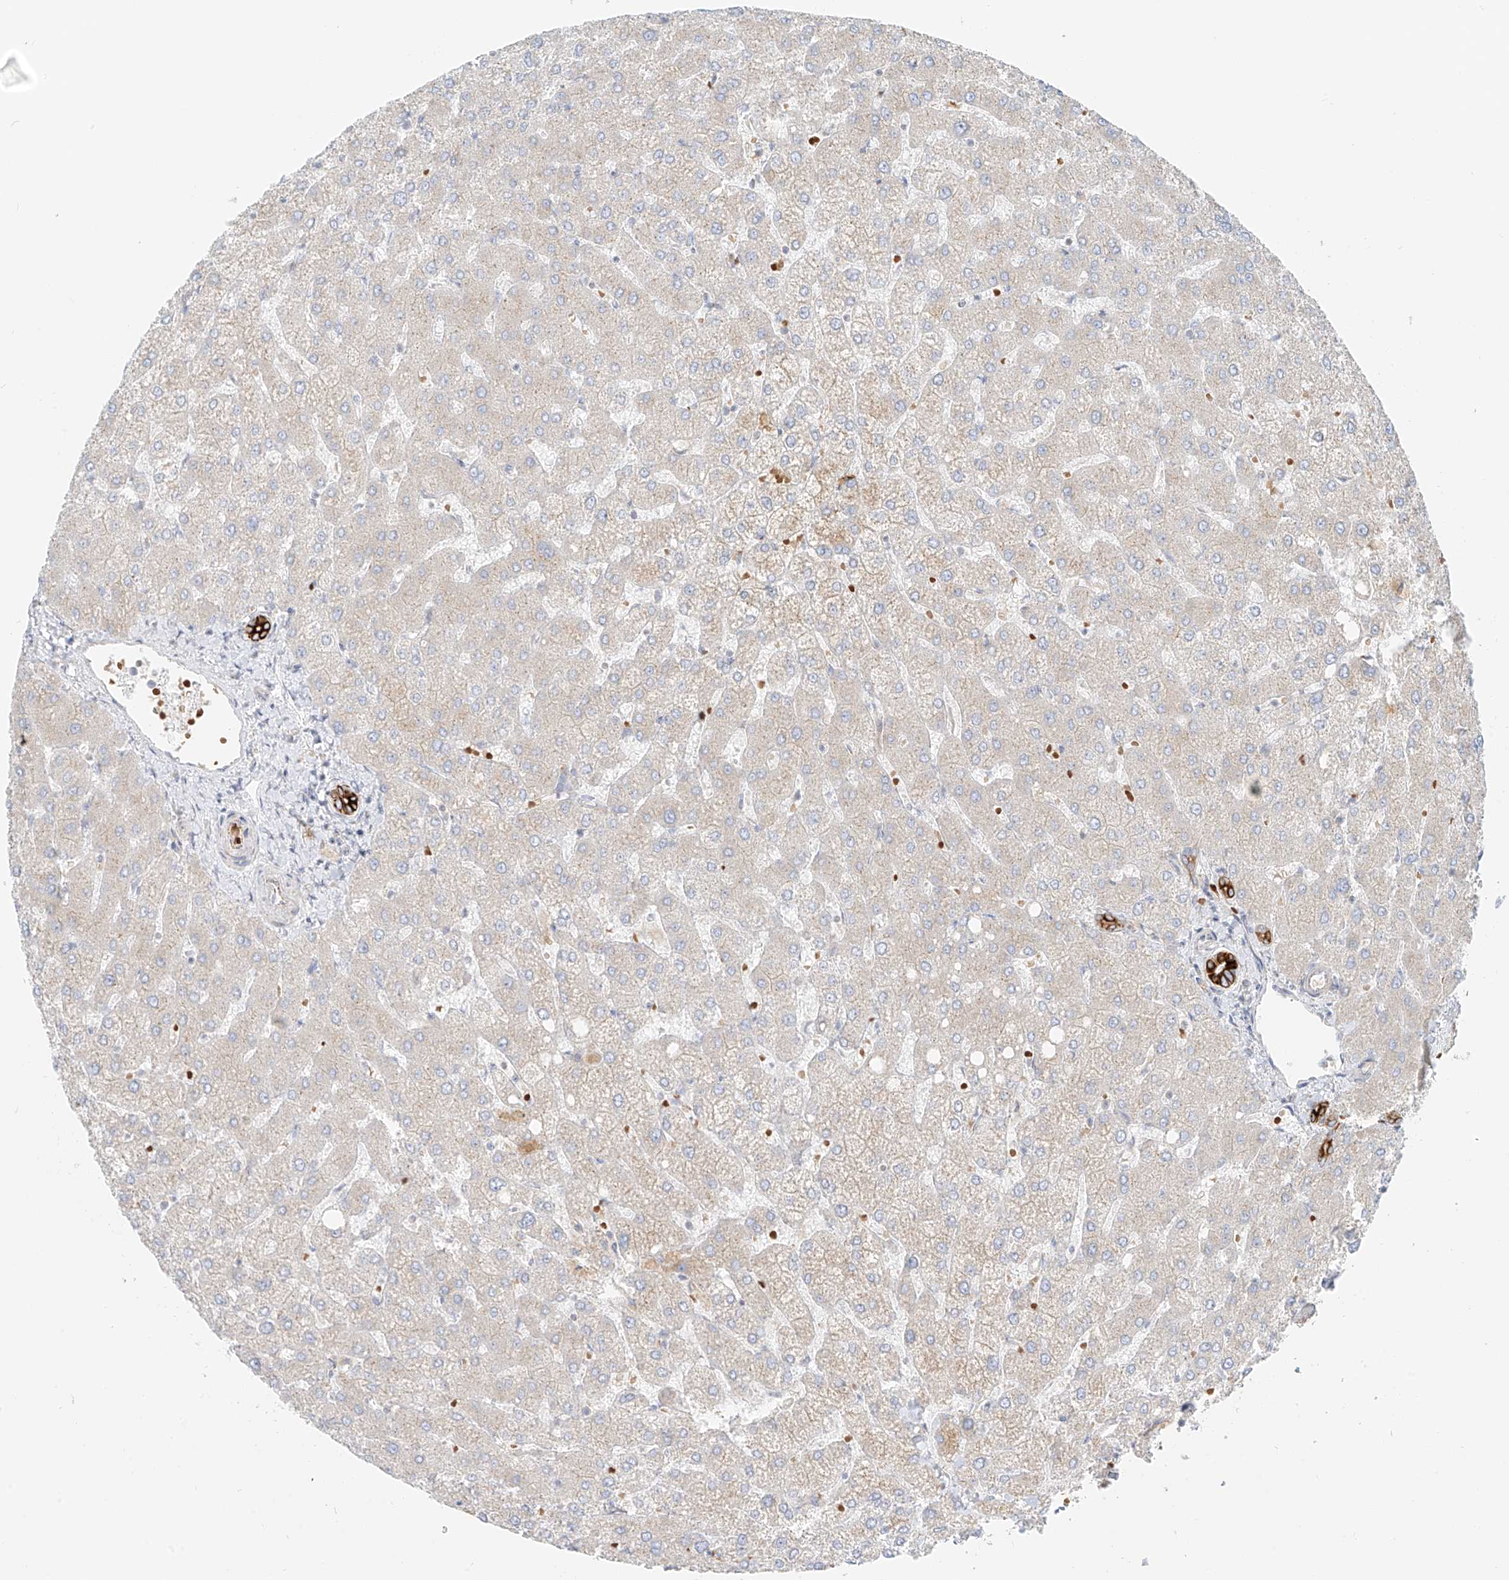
{"staining": {"intensity": "strong", "quantity": ">75%", "location": "cytoplasmic/membranous"}, "tissue": "liver", "cell_type": "Cholangiocytes", "image_type": "normal", "snomed": [{"axis": "morphology", "description": "Normal tissue, NOS"}, {"axis": "topography", "description": "Liver"}], "caption": "Liver stained for a protein (brown) displays strong cytoplasmic/membranous positive expression in approximately >75% of cholangiocytes.", "gene": "EIPR1", "patient": {"sex": "female", "age": 54}}